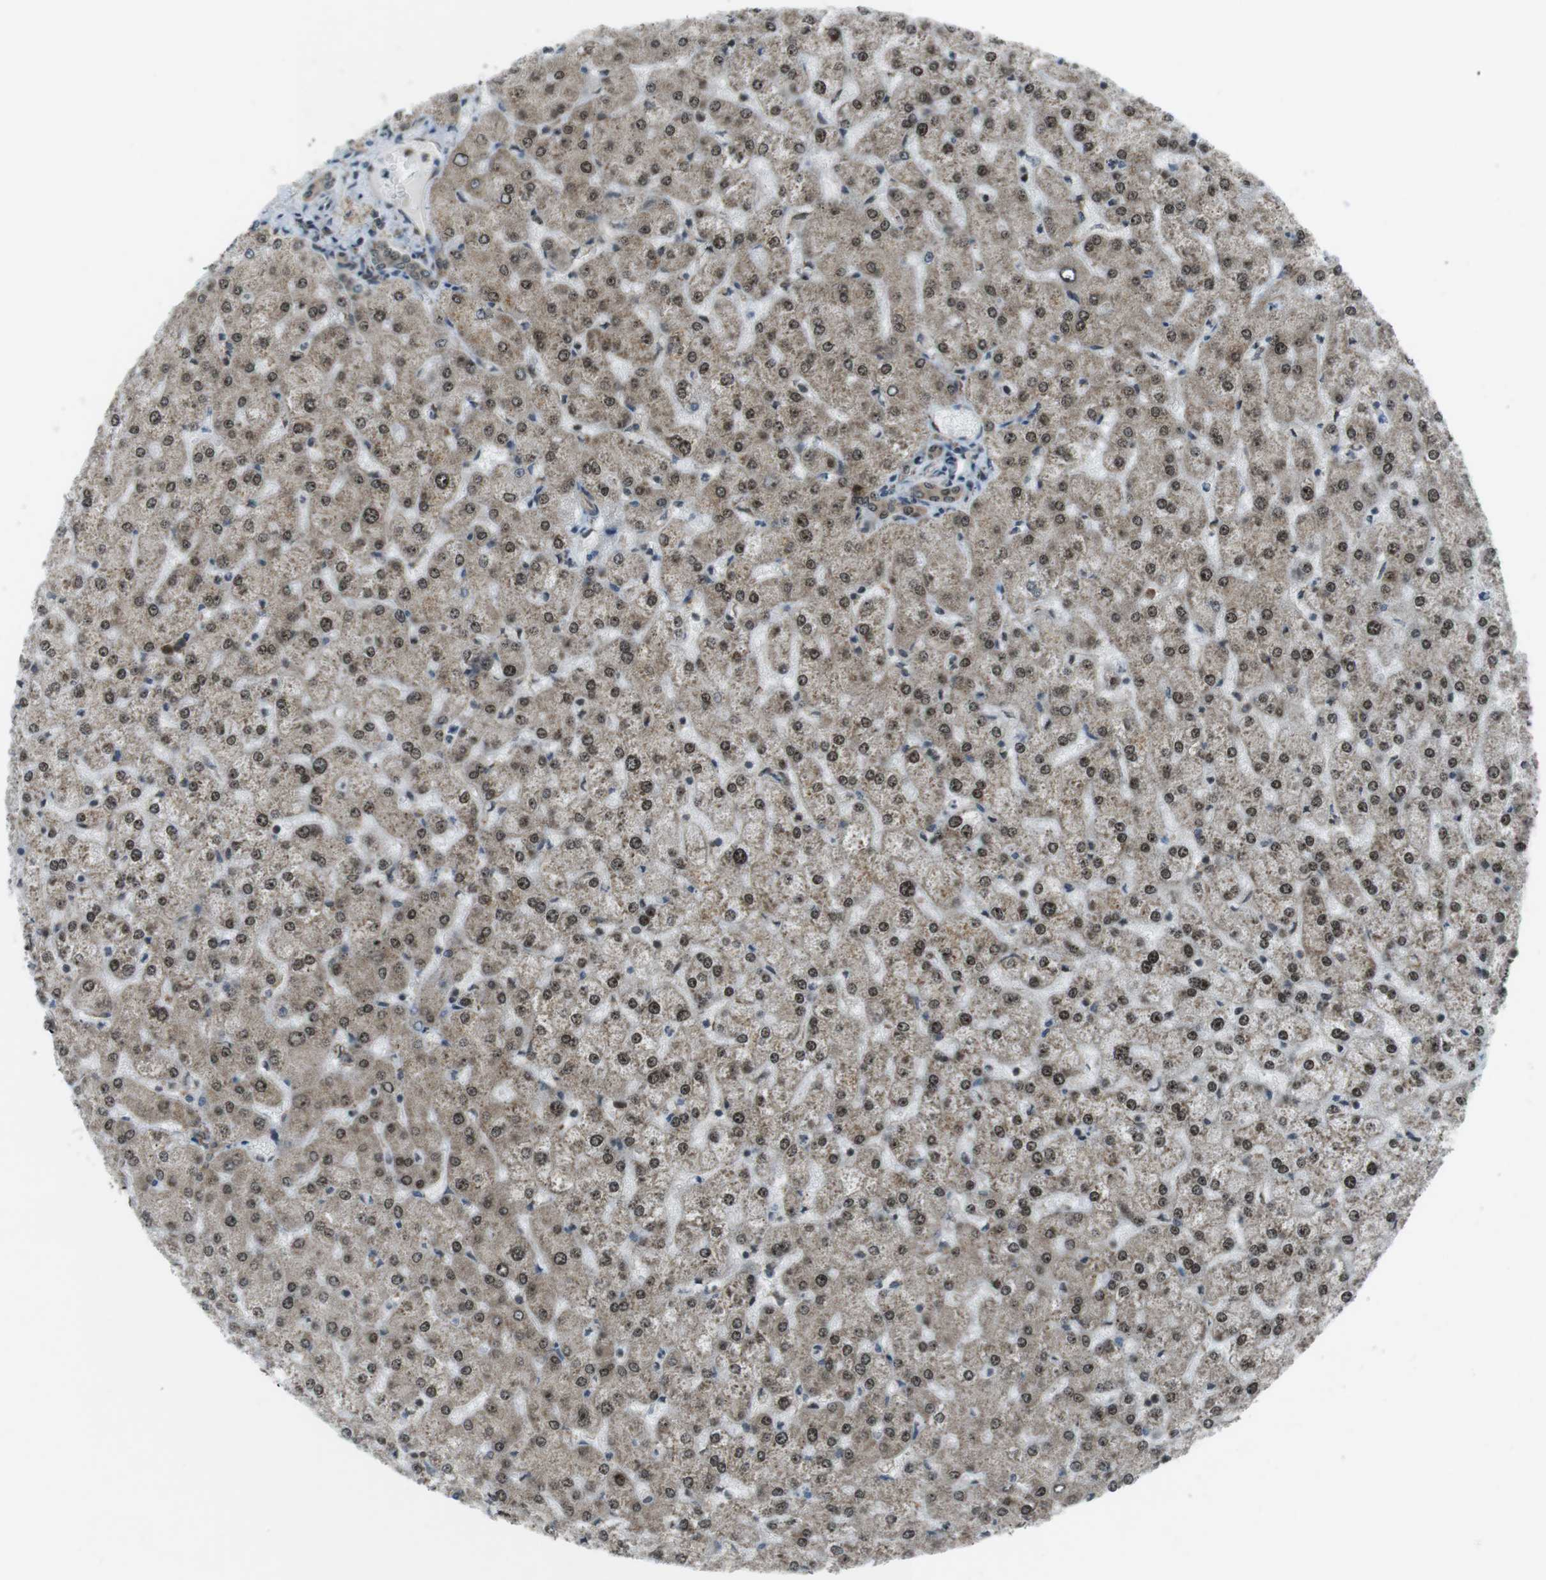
{"staining": {"intensity": "weak", "quantity": ">75%", "location": "cytoplasmic/membranous,nuclear"}, "tissue": "liver", "cell_type": "Cholangiocytes", "image_type": "normal", "snomed": [{"axis": "morphology", "description": "Normal tissue, NOS"}, {"axis": "topography", "description": "Liver"}], "caption": "Brown immunohistochemical staining in benign human liver reveals weak cytoplasmic/membranous,nuclear staining in about >75% of cholangiocytes.", "gene": "CSNK1D", "patient": {"sex": "female", "age": 32}}